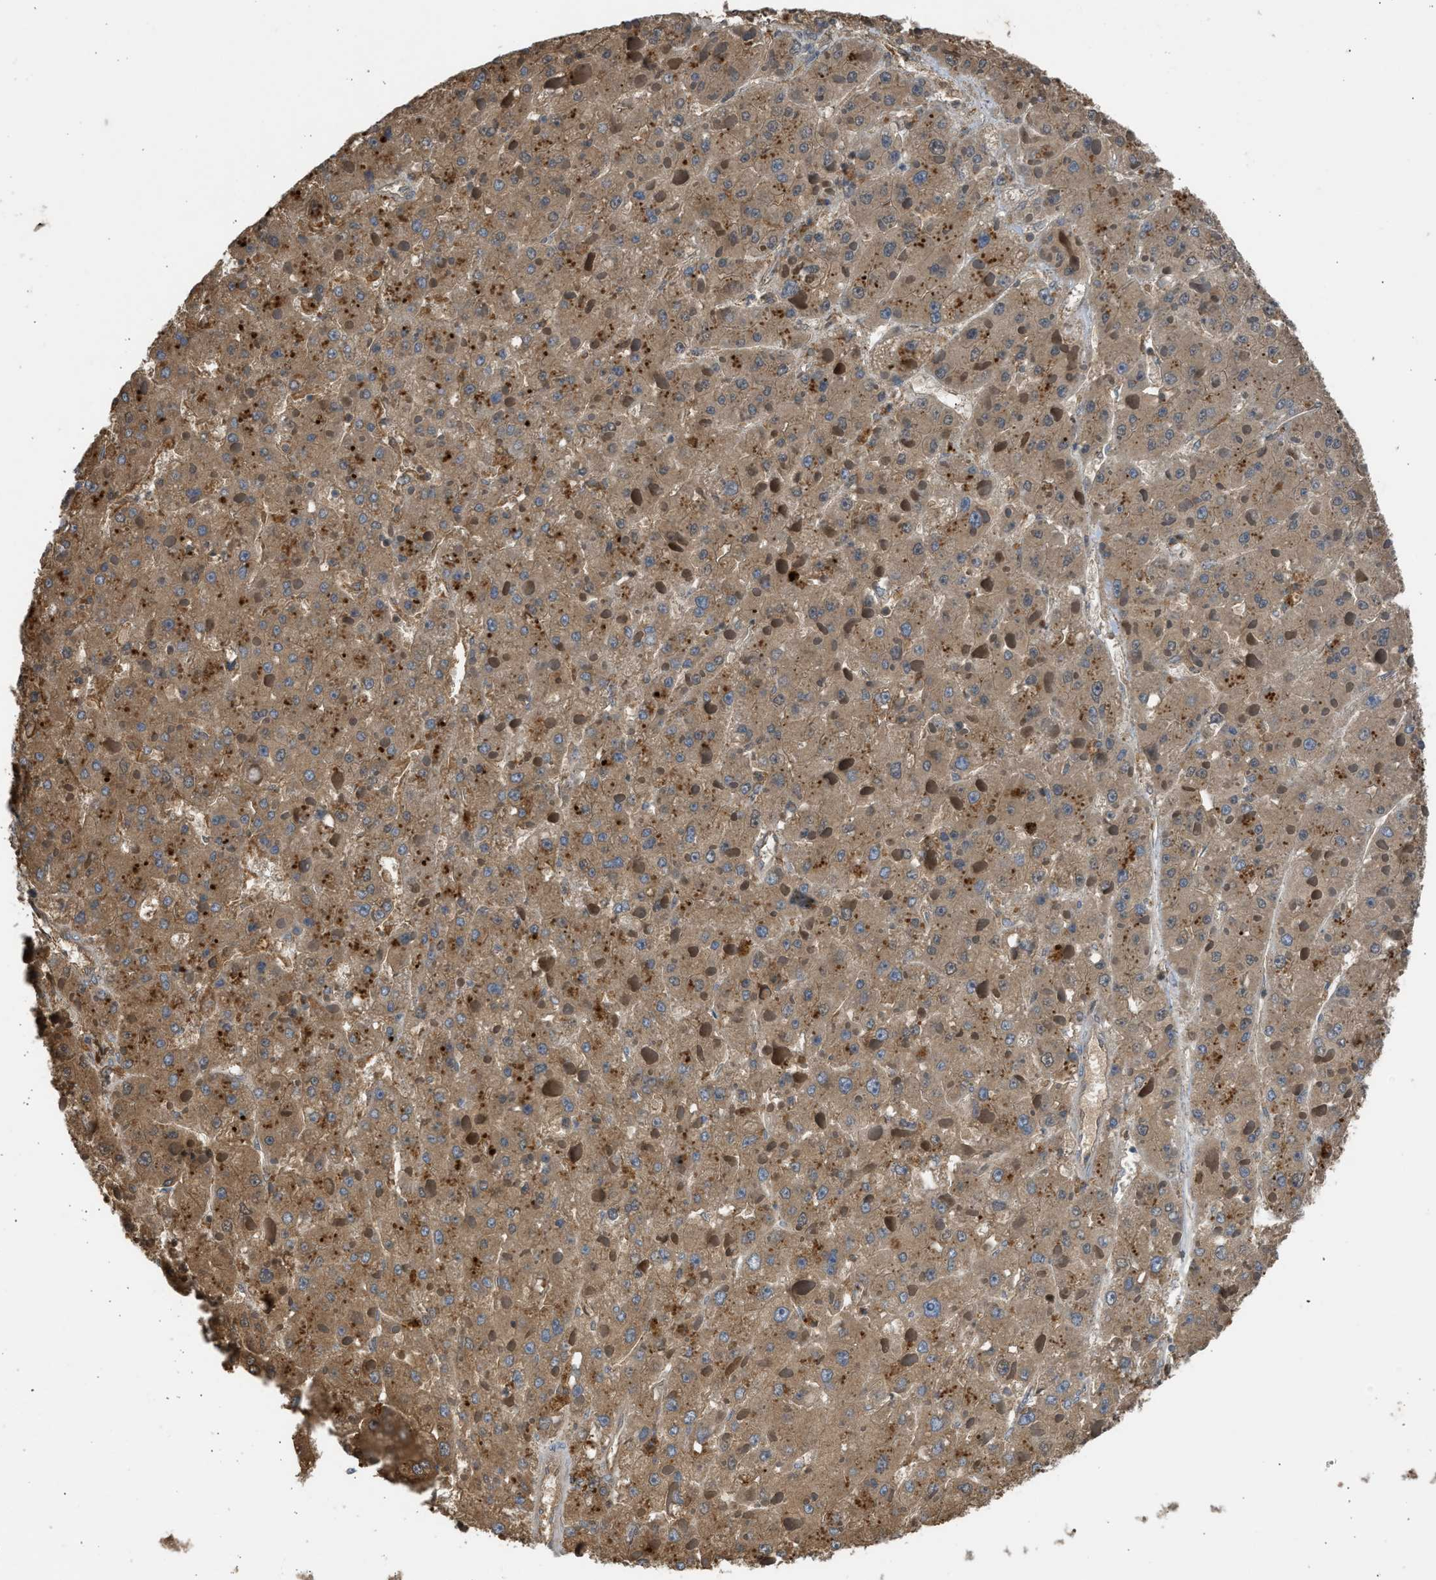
{"staining": {"intensity": "moderate", "quantity": ">75%", "location": "cytoplasmic/membranous"}, "tissue": "liver cancer", "cell_type": "Tumor cells", "image_type": "cancer", "snomed": [{"axis": "morphology", "description": "Carcinoma, Hepatocellular, NOS"}, {"axis": "topography", "description": "Liver"}], "caption": "This histopathology image demonstrates liver hepatocellular carcinoma stained with IHC to label a protein in brown. The cytoplasmic/membranous of tumor cells show moderate positivity for the protein. Nuclei are counter-stained blue.", "gene": "CYP1A1", "patient": {"sex": "female", "age": 73}}